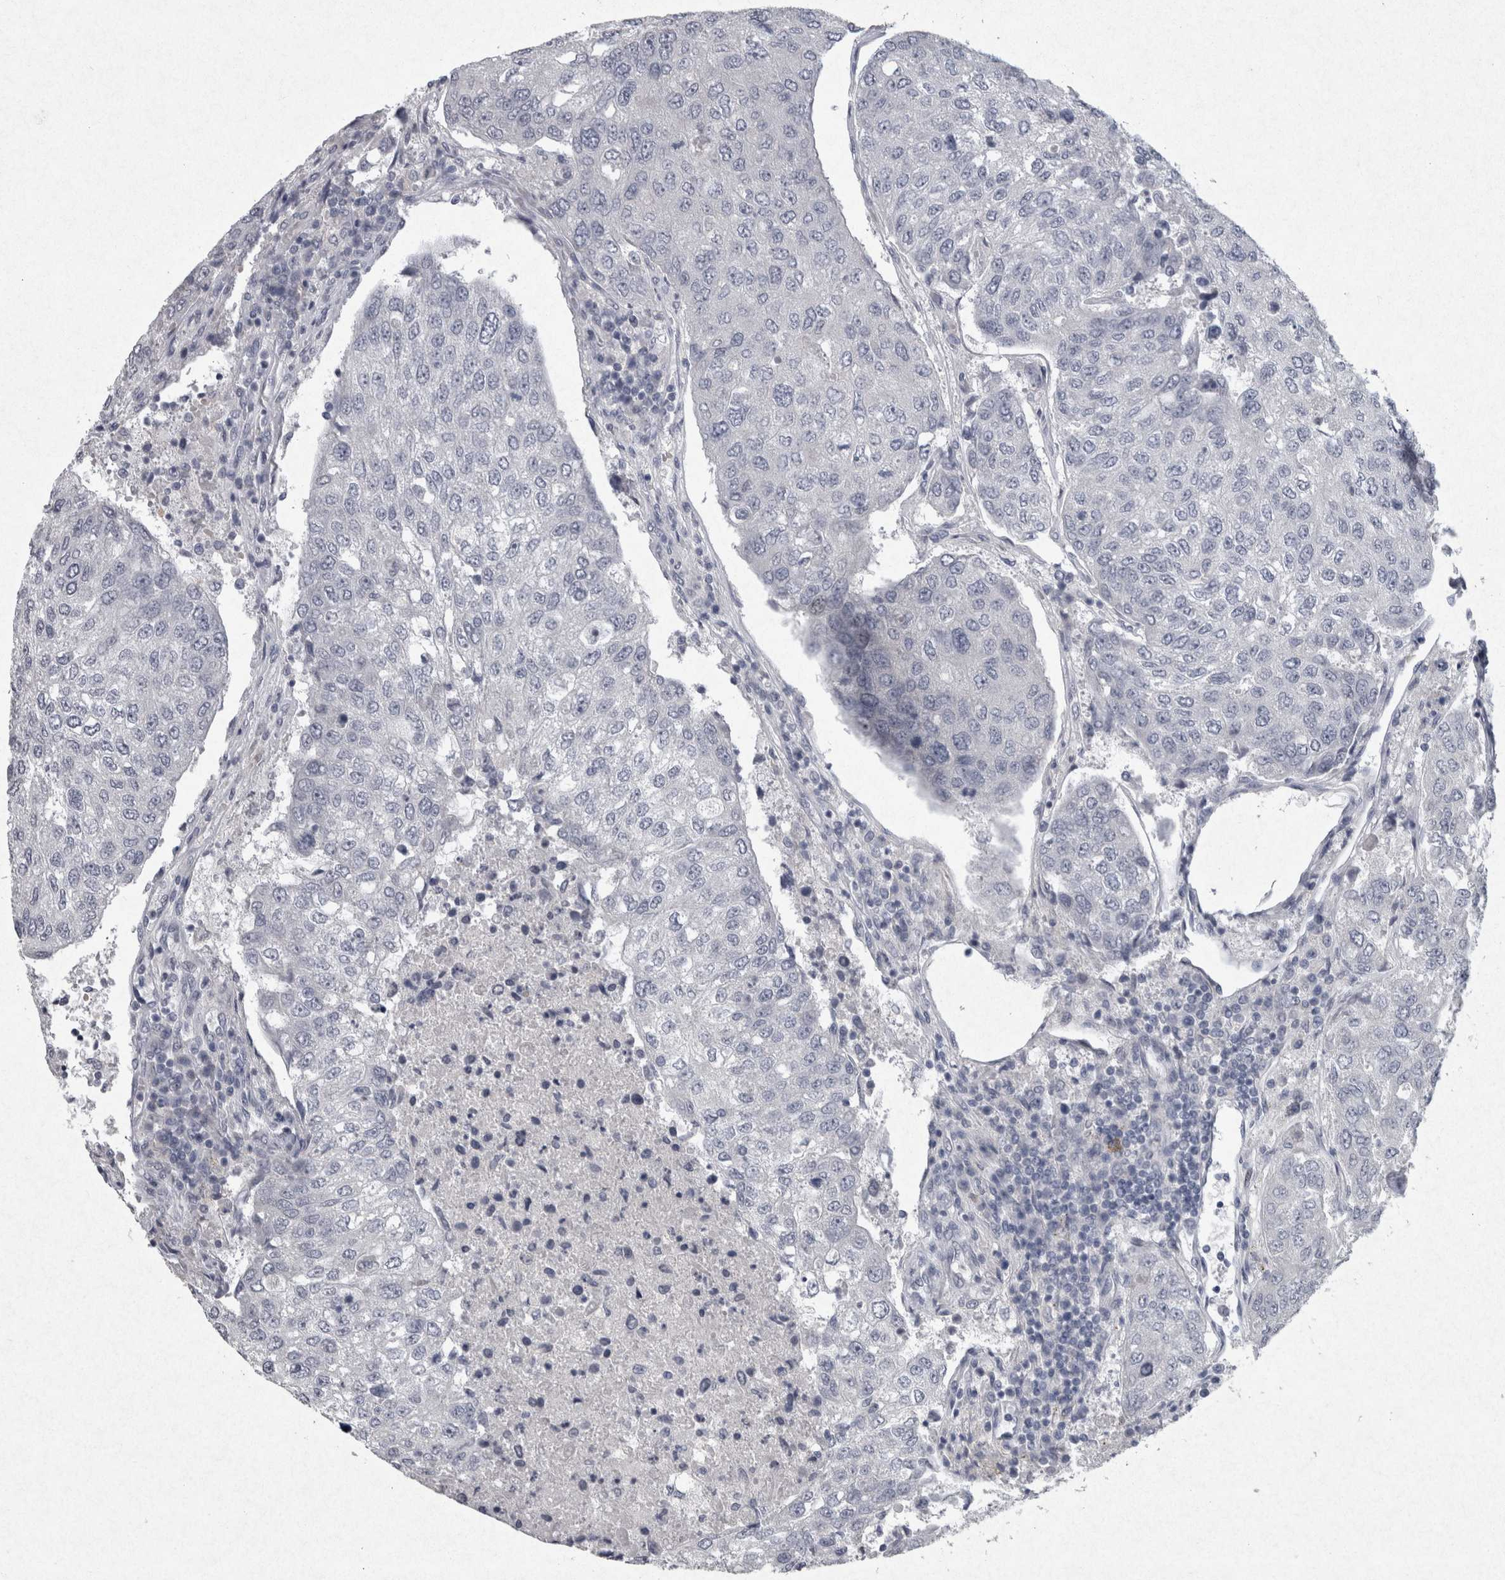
{"staining": {"intensity": "negative", "quantity": "none", "location": "none"}, "tissue": "urothelial cancer", "cell_type": "Tumor cells", "image_type": "cancer", "snomed": [{"axis": "morphology", "description": "Urothelial carcinoma, High grade"}, {"axis": "topography", "description": "Lymph node"}, {"axis": "topography", "description": "Urinary bladder"}], "caption": "Immunohistochemistry (IHC) photomicrograph of neoplastic tissue: human urothelial carcinoma (high-grade) stained with DAB displays no significant protein staining in tumor cells.", "gene": "PDX1", "patient": {"sex": "male", "age": 51}}